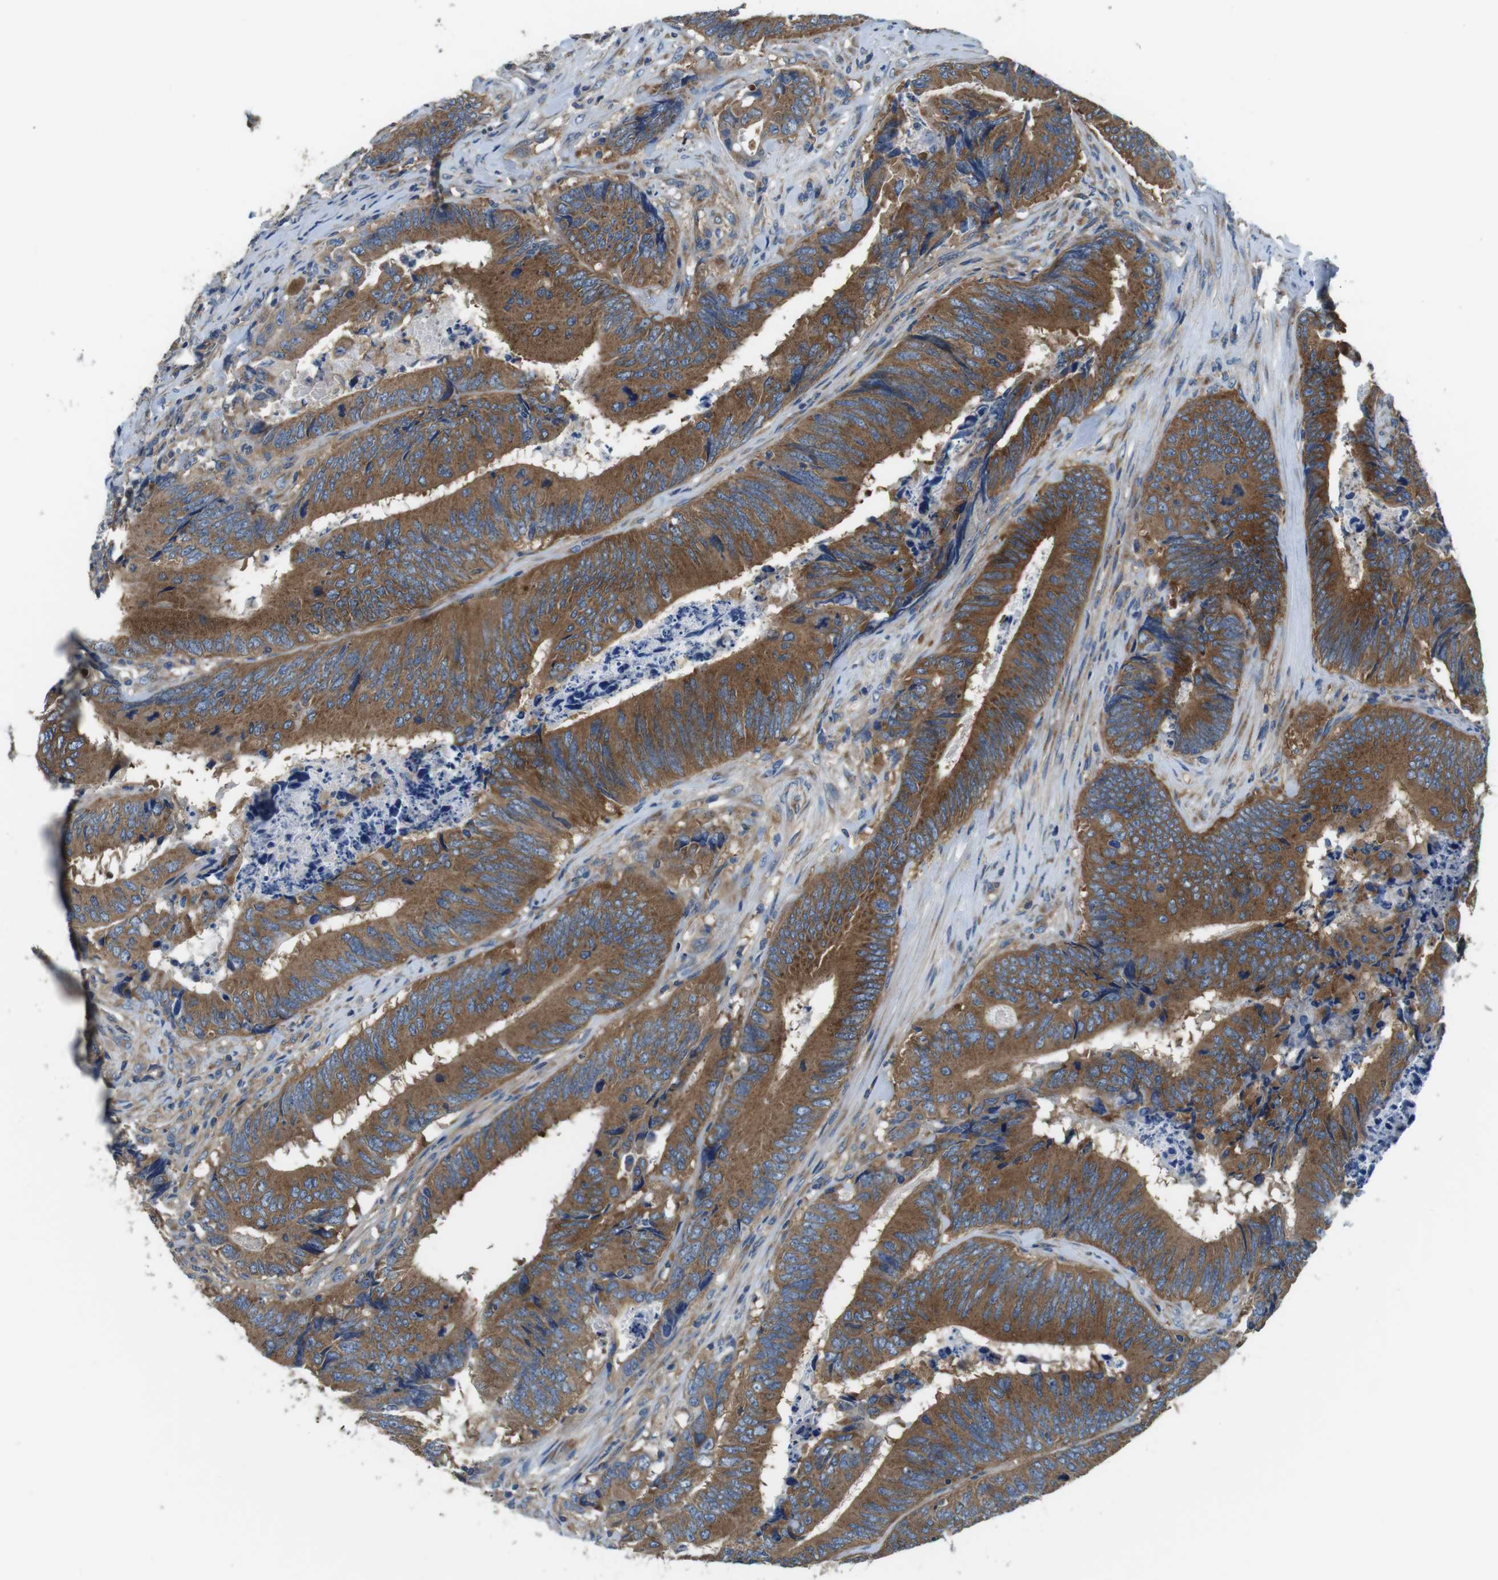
{"staining": {"intensity": "moderate", "quantity": ">75%", "location": "cytoplasmic/membranous"}, "tissue": "colorectal cancer", "cell_type": "Tumor cells", "image_type": "cancer", "snomed": [{"axis": "morphology", "description": "Normal tissue, NOS"}, {"axis": "morphology", "description": "Adenocarcinoma, NOS"}, {"axis": "topography", "description": "Colon"}], "caption": "DAB (3,3'-diaminobenzidine) immunohistochemical staining of adenocarcinoma (colorectal) shows moderate cytoplasmic/membranous protein expression in approximately >75% of tumor cells. The staining is performed using DAB brown chromogen to label protein expression. The nuclei are counter-stained blue using hematoxylin.", "gene": "DENND4C", "patient": {"sex": "male", "age": 56}}